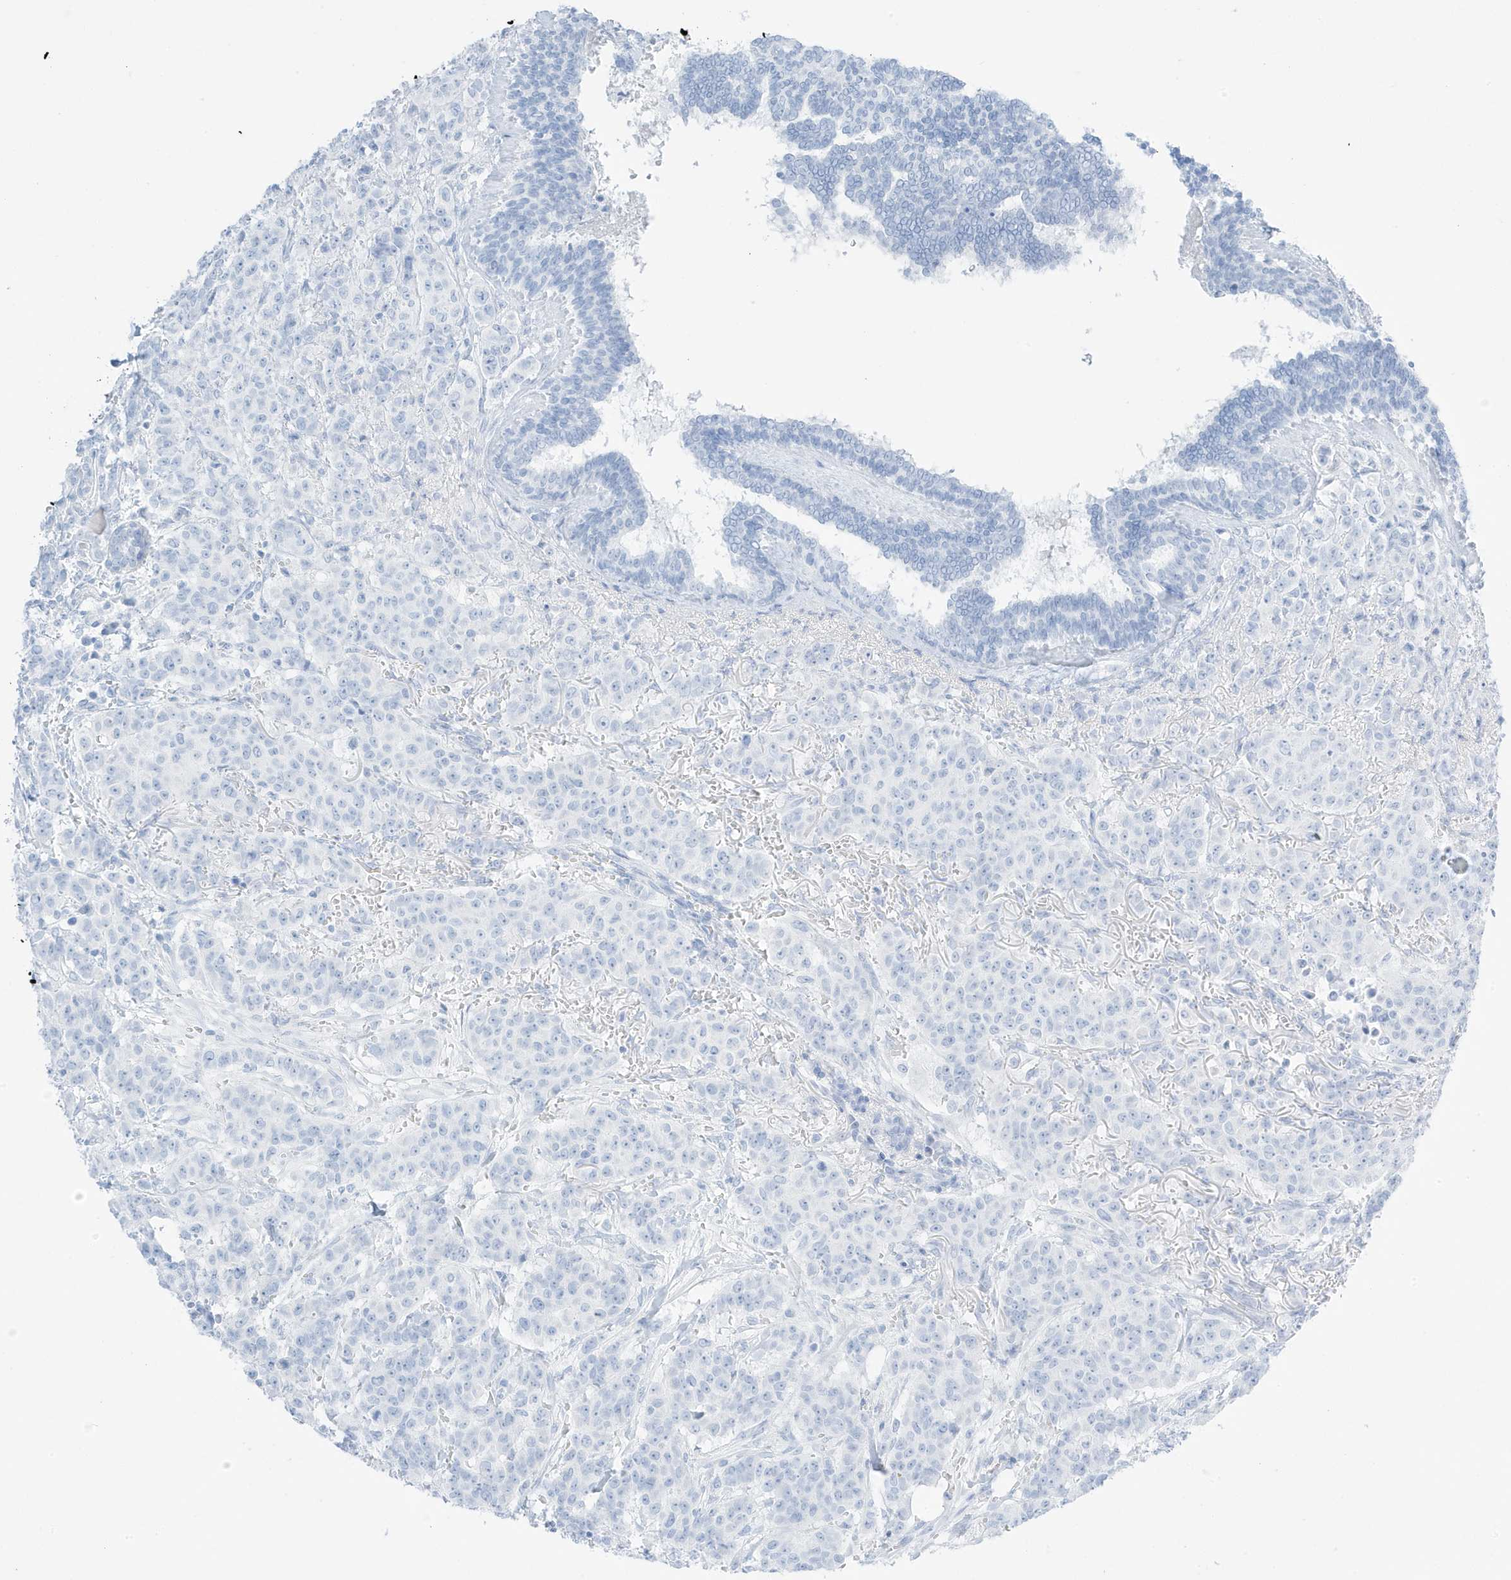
{"staining": {"intensity": "negative", "quantity": "none", "location": "none"}, "tissue": "breast cancer", "cell_type": "Tumor cells", "image_type": "cancer", "snomed": [{"axis": "morphology", "description": "Duct carcinoma"}, {"axis": "topography", "description": "Breast"}], "caption": "This is a micrograph of immunohistochemistry staining of breast cancer (invasive ductal carcinoma), which shows no staining in tumor cells. The staining is performed using DAB brown chromogen with nuclei counter-stained in using hematoxylin.", "gene": "SLC22A13", "patient": {"sex": "female", "age": 40}}